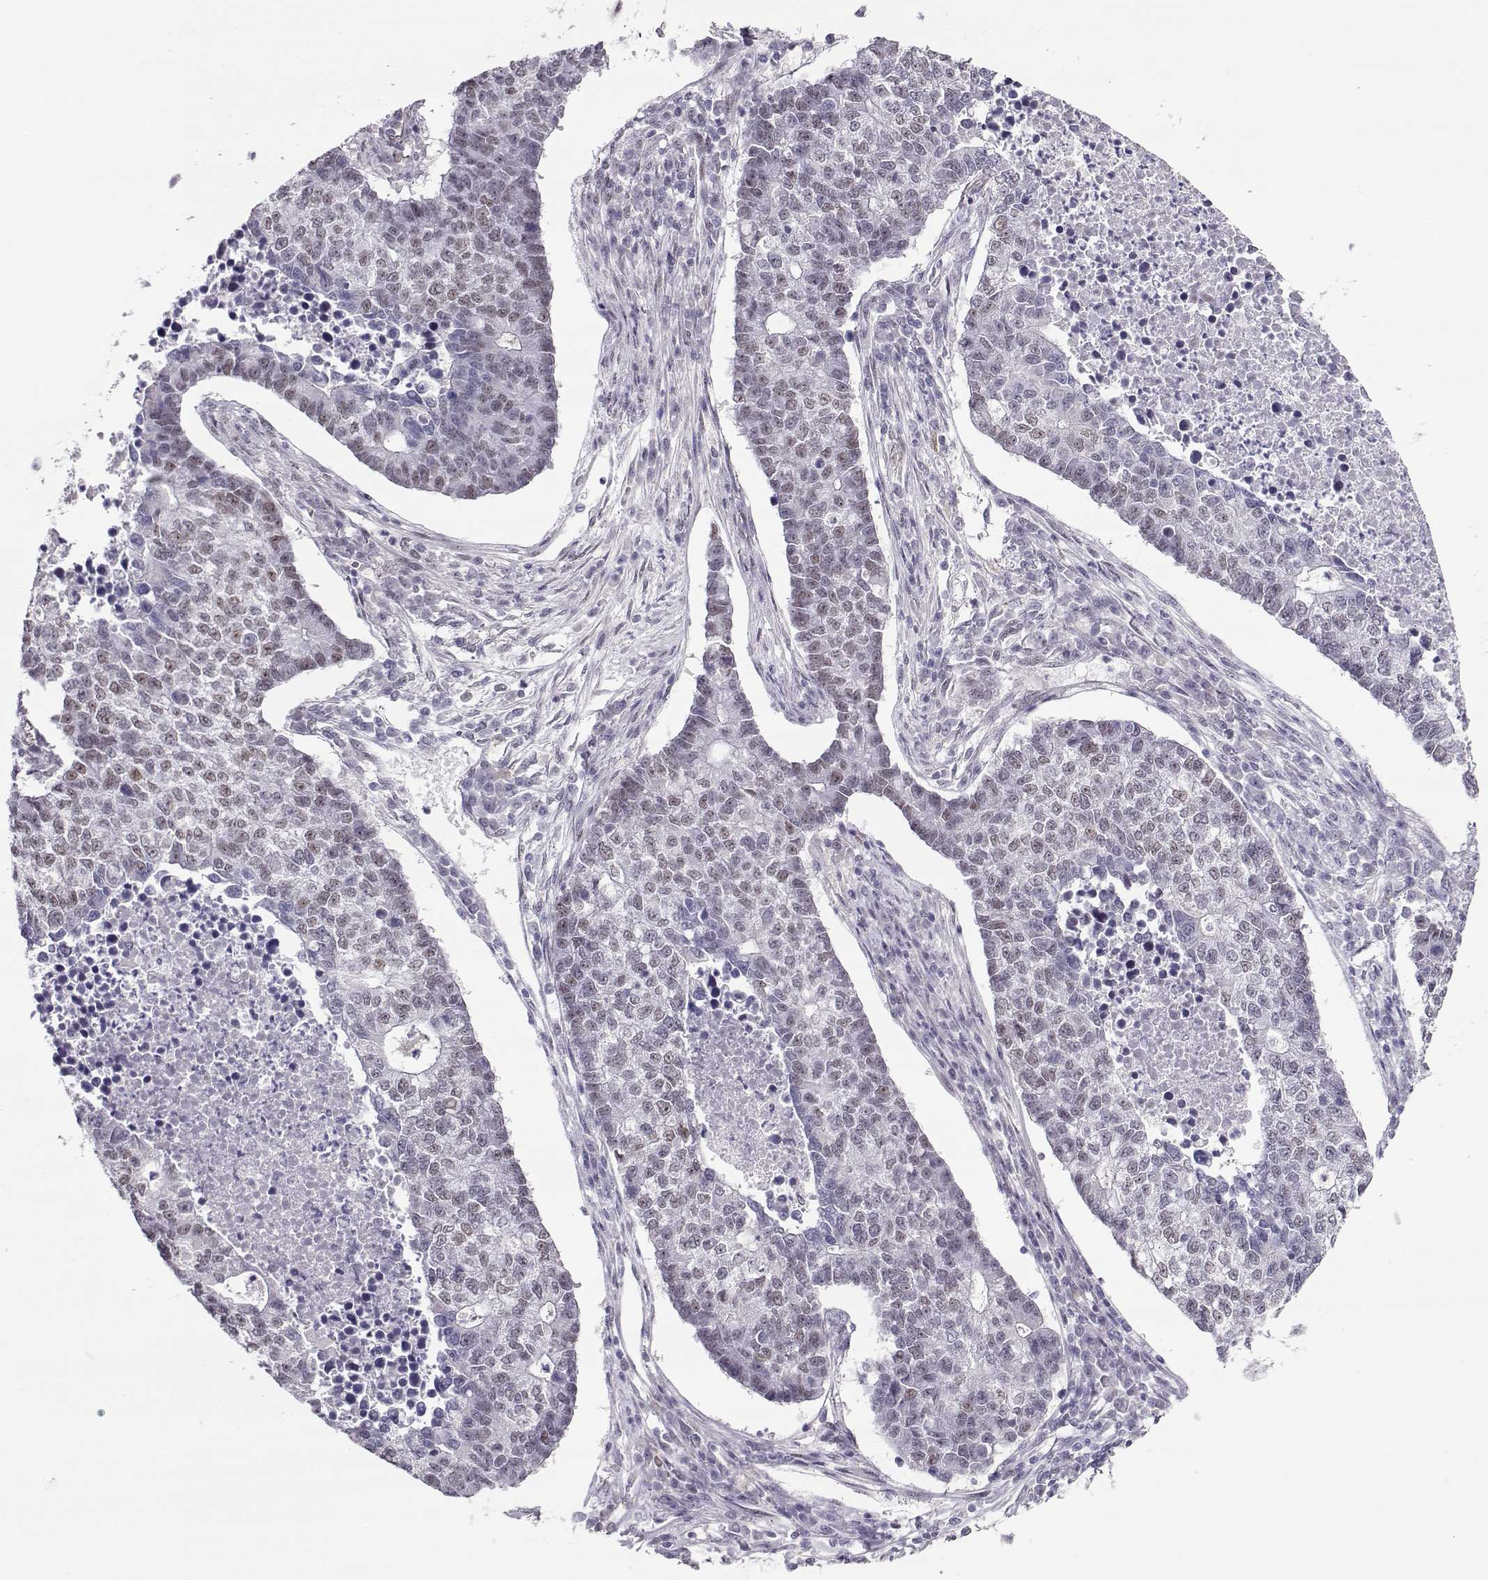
{"staining": {"intensity": "weak", "quantity": "<25%", "location": "nuclear"}, "tissue": "lung cancer", "cell_type": "Tumor cells", "image_type": "cancer", "snomed": [{"axis": "morphology", "description": "Adenocarcinoma, NOS"}, {"axis": "topography", "description": "Lung"}], "caption": "High power microscopy photomicrograph of an immunohistochemistry histopathology image of lung cancer (adenocarcinoma), revealing no significant expression in tumor cells.", "gene": "POLI", "patient": {"sex": "male", "age": 57}}